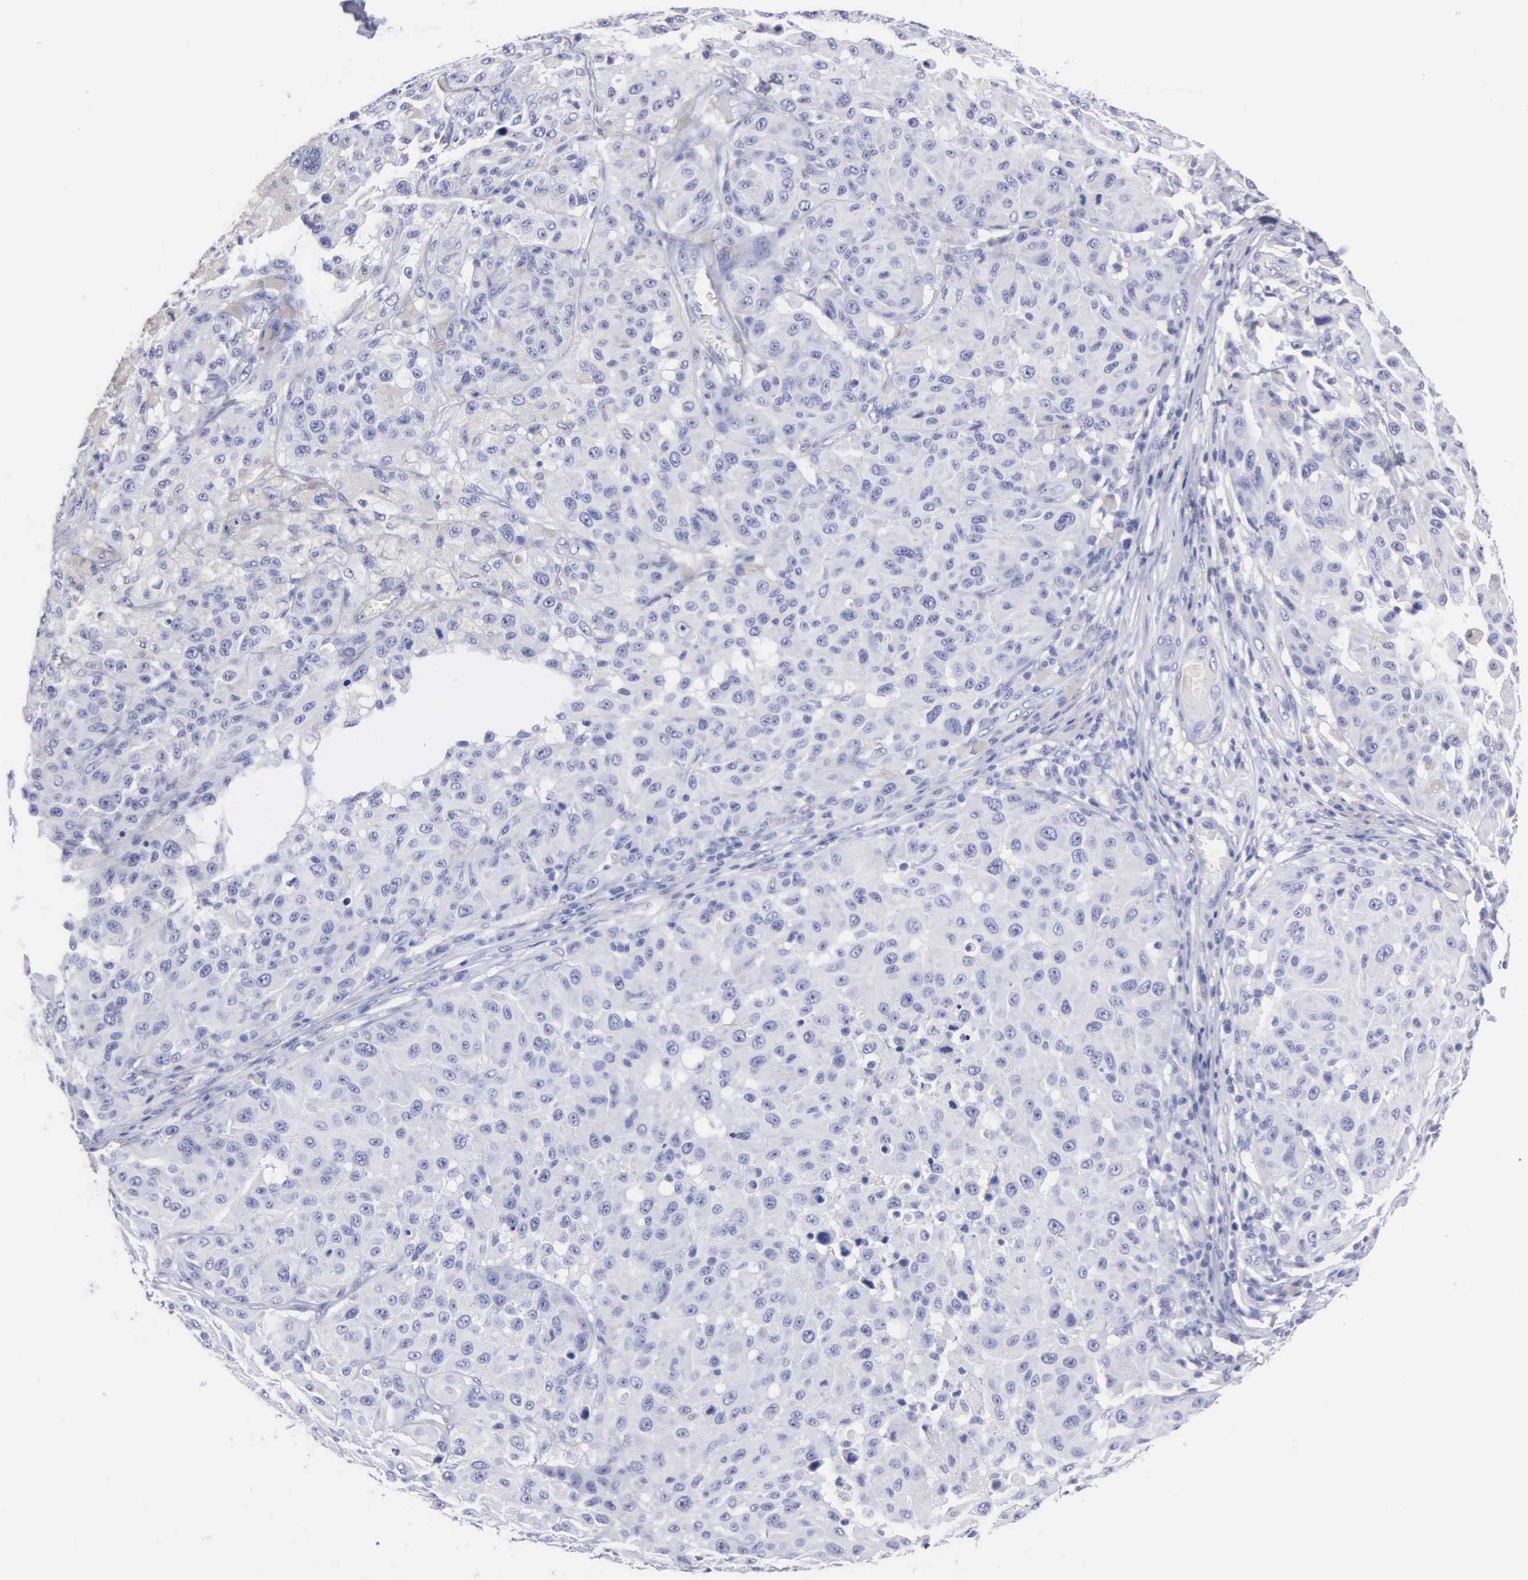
{"staining": {"intensity": "negative", "quantity": "none", "location": "none"}, "tissue": "melanoma", "cell_type": "Tumor cells", "image_type": "cancer", "snomed": [{"axis": "morphology", "description": "Malignant melanoma, NOS"}, {"axis": "topography", "description": "Skin"}], "caption": "Immunohistochemistry (IHC) of melanoma reveals no positivity in tumor cells.", "gene": "CYP19A1", "patient": {"sex": "female", "age": 77}}